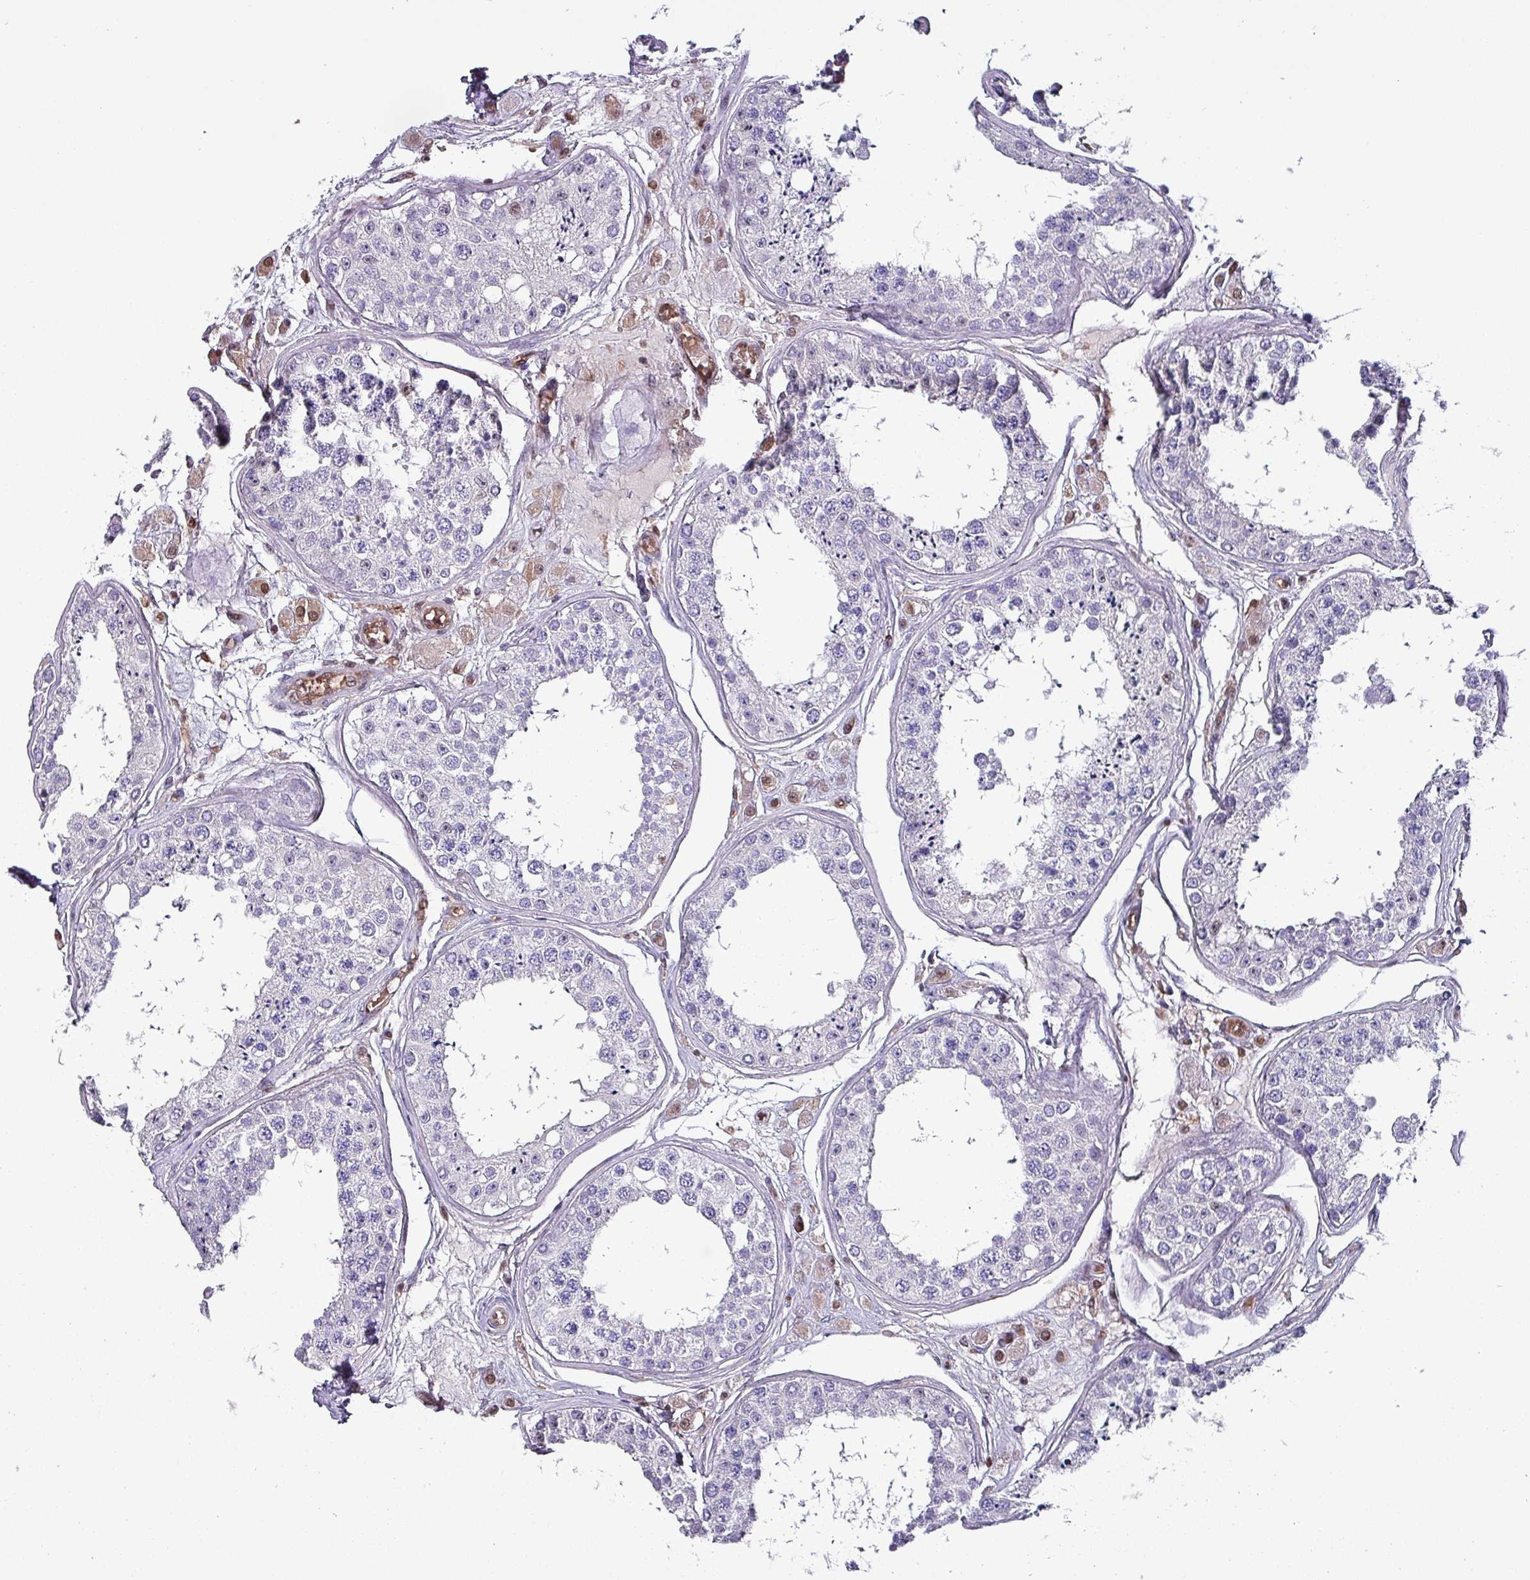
{"staining": {"intensity": "moderate", "quantity": "<25%", "location": "cytoplasmic/membranous,nuclear"}, "tissue": "testis", "cell_type": "Cells in seminiferous ducts", "image_type": "normal", "snomed": [{"axis": "morphology", "description": "Normal tissue, NOS"}, {"axis": "topography", "description": "Testis"}], "caption": "Immunohistochemical staining of unremarkable testis exhibits low levels of moderate cytoplasmic/membranous,nuclear positivity in approximately <25% of cells in seminiferous ducts. The staining was performed using DAB, with brown indicating positive protein expression. Nuclei are stained blue with hematoxylin.", "gene": "PSMB8", "patient": {"sex": "male", "age": 25}}